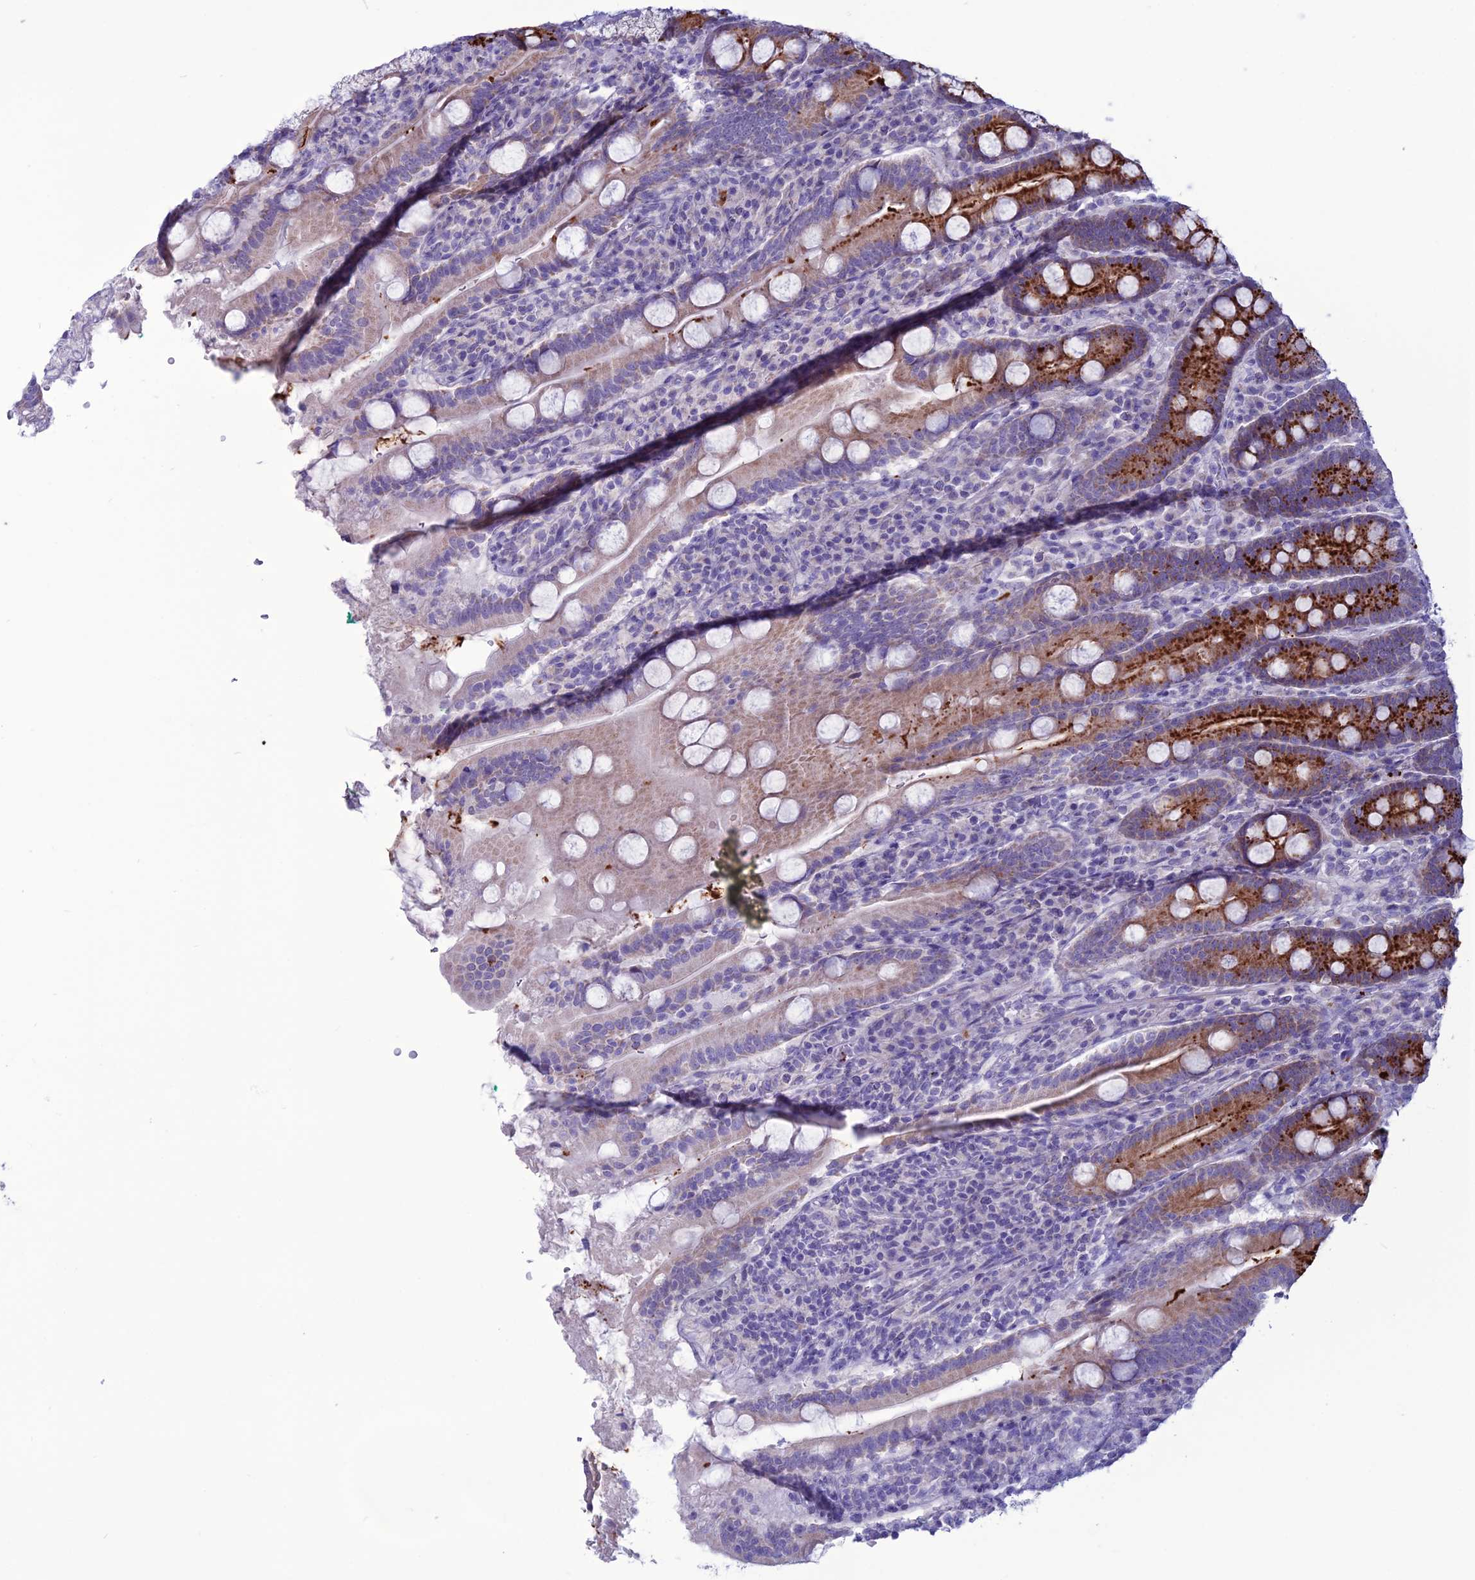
{"staining": {"intensity": "strong", "quantity": "25%-75%", "location": "cytoplasmic/membranous"}, "tissue": "duodenum", "cell_type": "Glandular cells", "image_type": "normal", "snomed": [{"axis": "morphology", "description": "Normal tissue, NOS"}, {"axis": "topography", "description": "Duodenum"}], "caption": "Protein staining demonstrates strong cytoplasmic/membranous staining in approximately 25%-75% of glandular cells in benign duodenum. The protein of interest is stained brown, and the nuclei are stained in blue (DAB (3,3'-diaminobenzidine) IHC with brightfield microscopy, high magnification).", "gene": "C21orf140", "patient": {"sex": "male", "age": 35}}